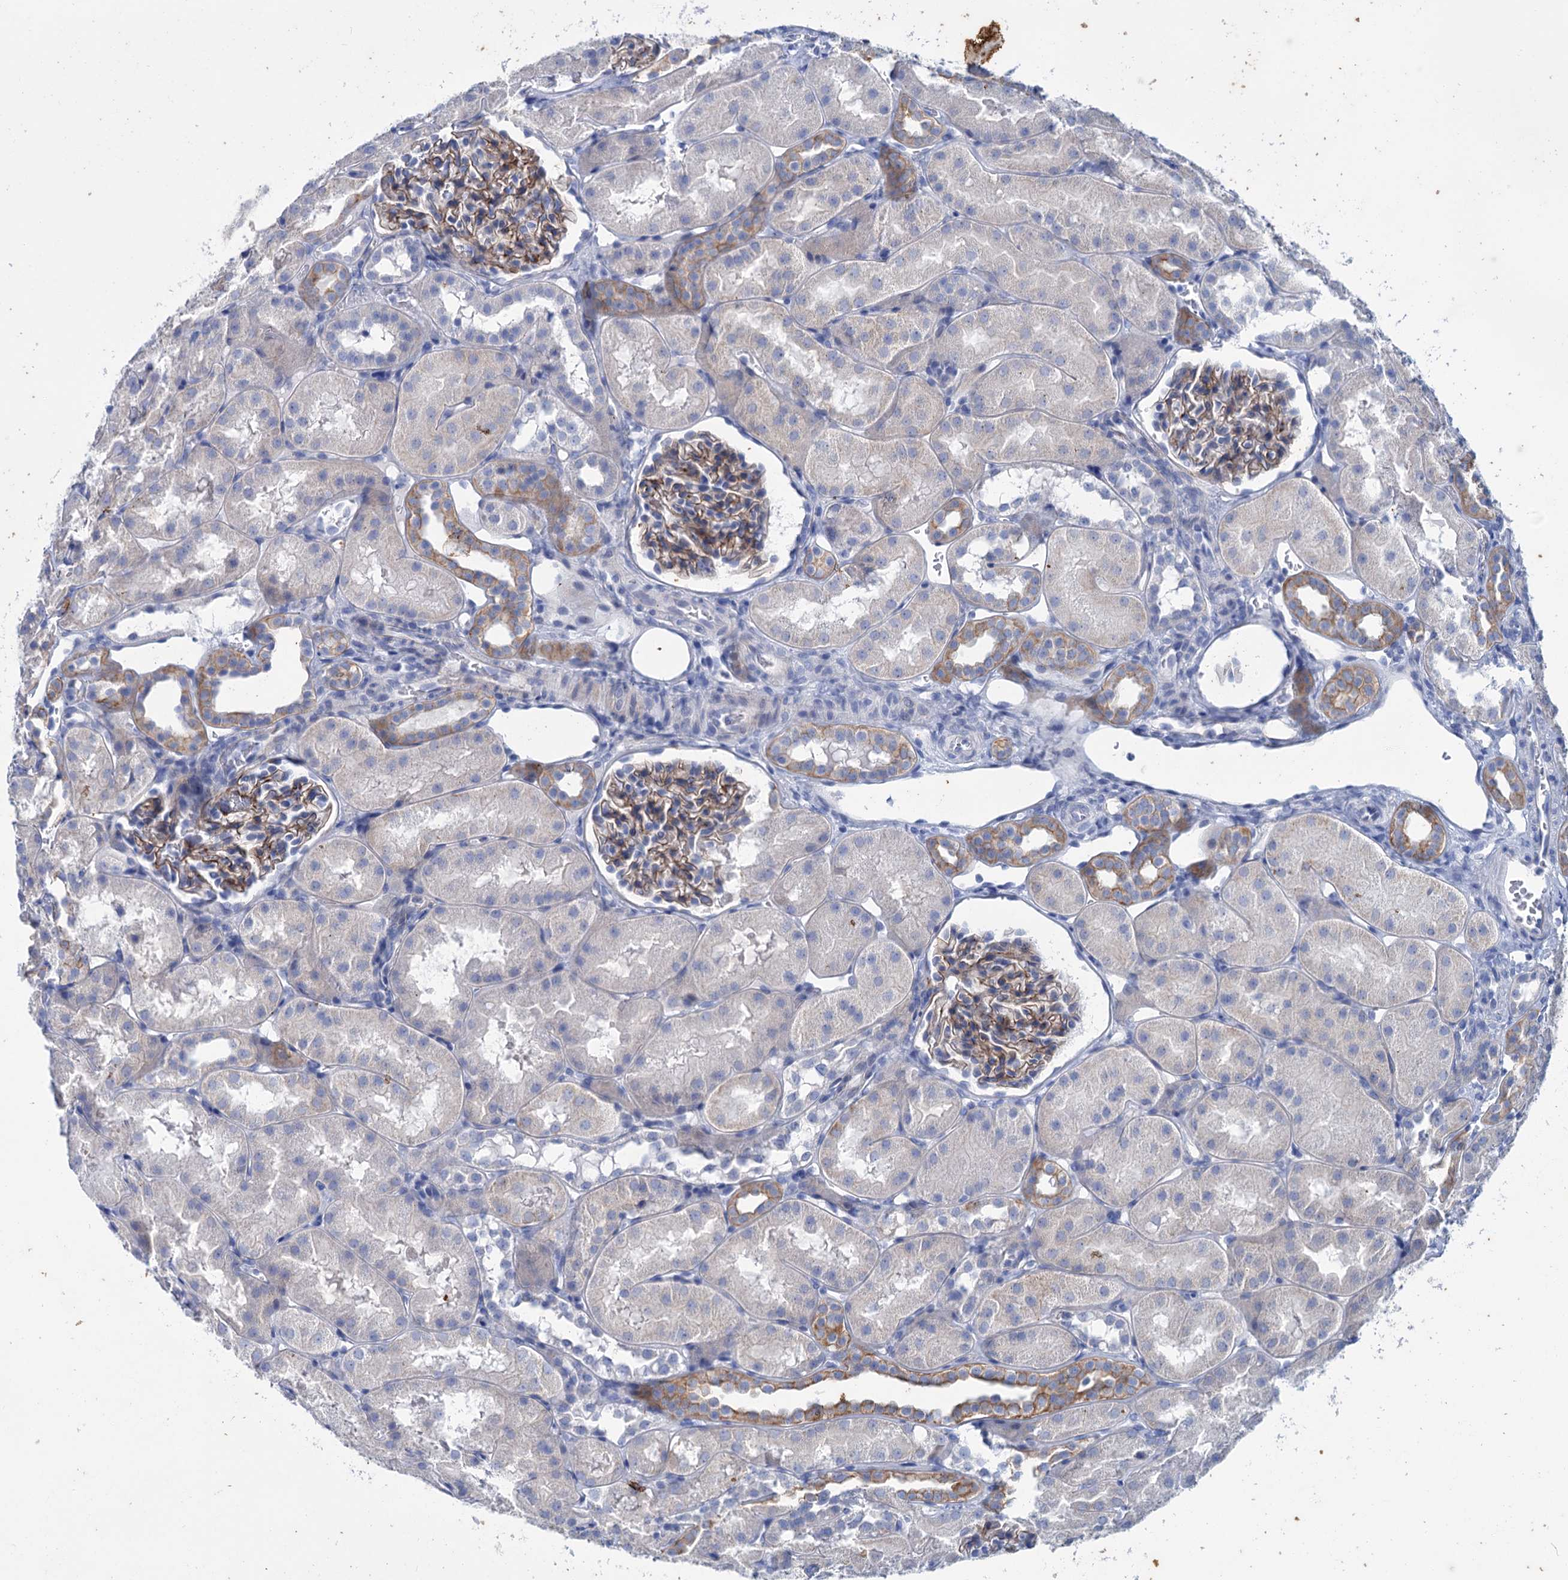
{"staining": {"intensity": "moderate", "quantity": ">75%", "location": "cytoplasmic/membranous"}, "tissue": "kidney", "cell_type": "Cells in glomeruli", "image_type": "normal", "snomed": [{"axis": "morphology", "description": "Normal tissue, NOS"}, {"axis": "topography", "description": "Kidney"}, {"axis": "topography", "description": "Urinary bladder"}], "caption": "Protein expression by IHC demonstrates moderate cytoplasmic/membranous positivity in about >75% of cells in glomeruli in unremarkable kidney.", "gene": "FAAP20", "patient": {"sex": "male", "age": 16}}